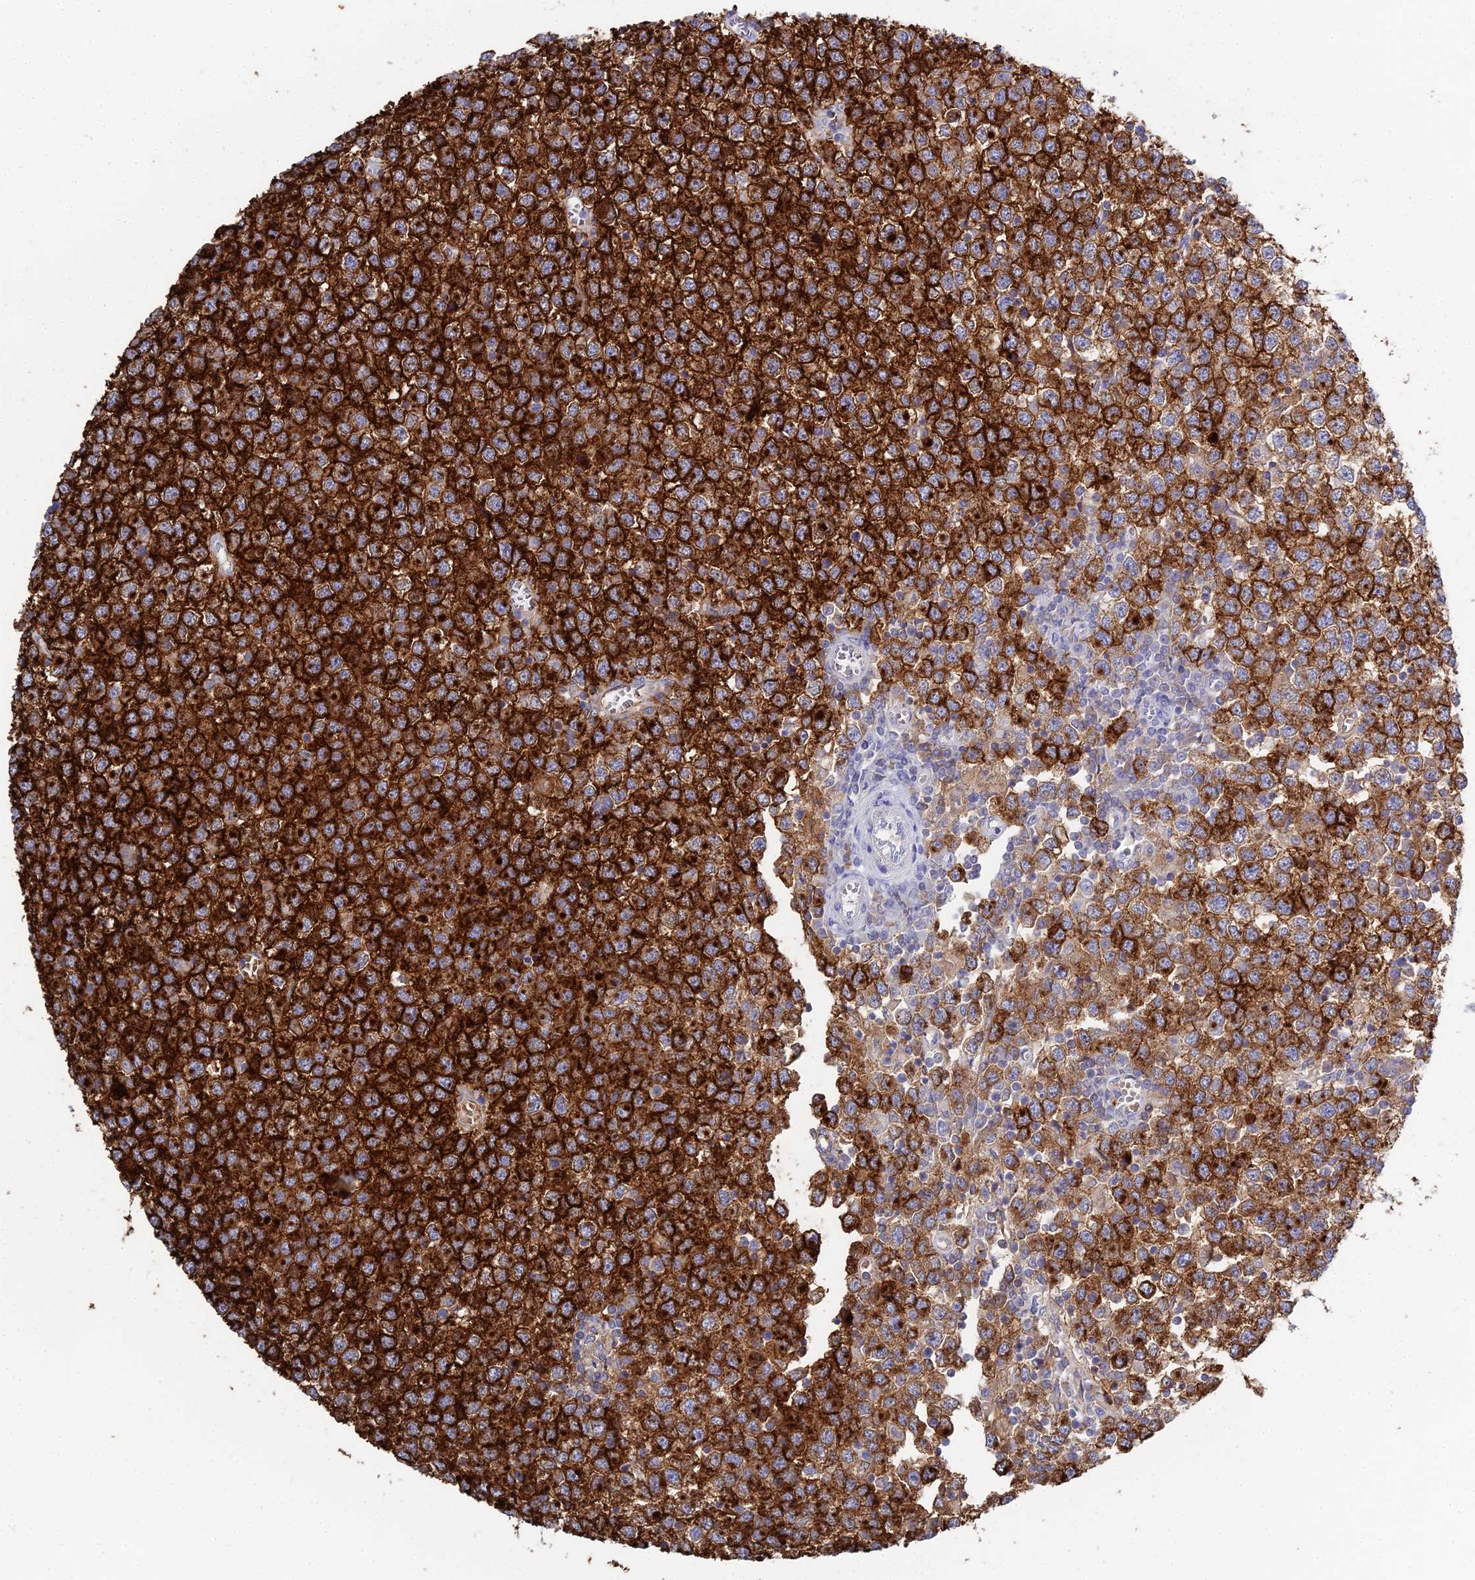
{"staining": {"intensity": "strong", "quantity": ">75%", "location": "cytoplasmic/membranous"}, "tissue": "testis cancer", "cell_type": "Tumor cells", "image_type": "cancer", "snomed": [{"axis": "morphology", "description": "Seminoma, NOS"}, {"axis": "topography", "description": "Testis"}], "caption": "There is high levels of strong cytoplasmic/membranous expression in tumor cells of testis cancer (seminoma), as demonstrated by immunohistochemical staining (brown color).", "gene": "ALPP", "patient": {"sex": "male", "age": 65}}